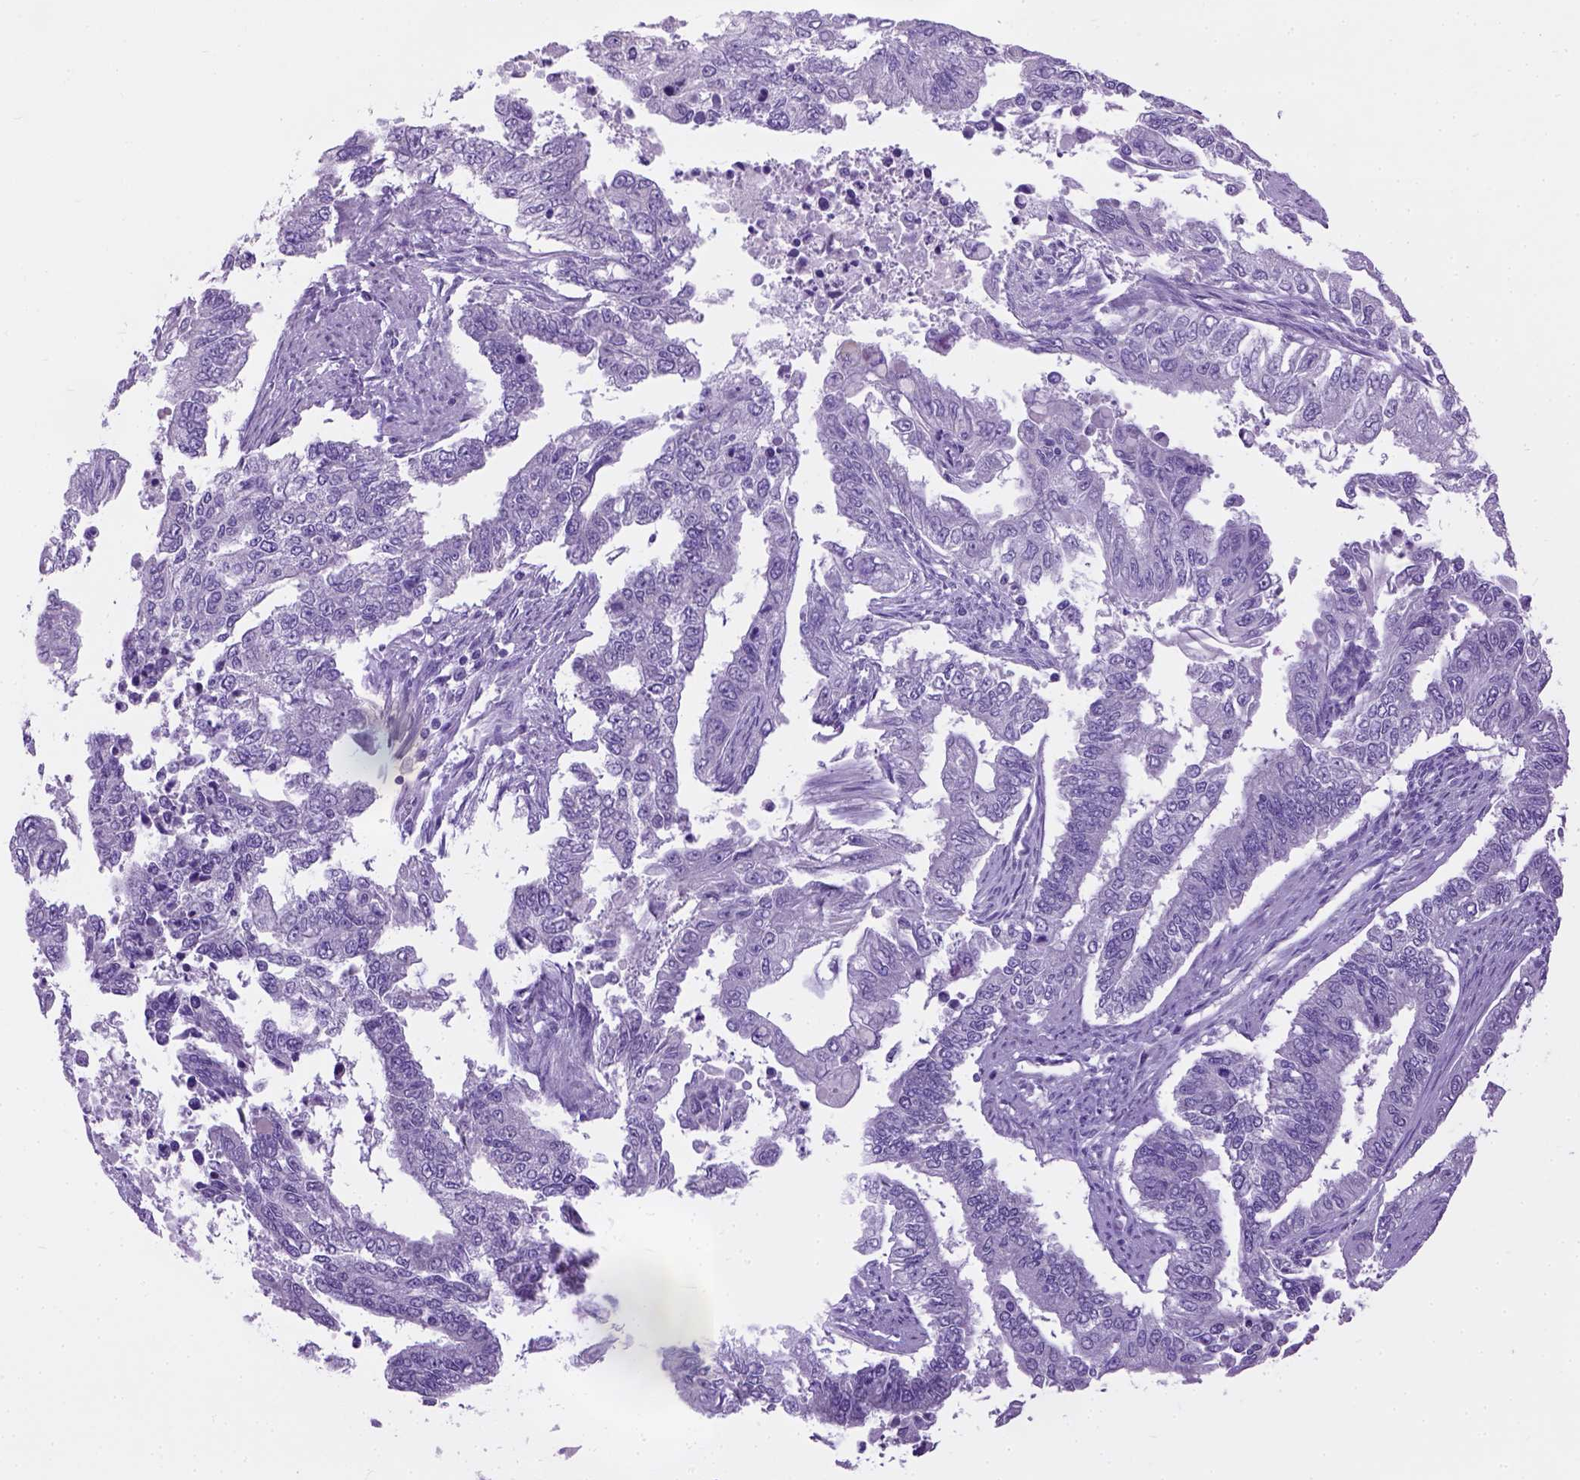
{"staining": {"intensity": "negative", "quantity": "none", "location": "none"}, "tissue": "endometrial cancer", "cell_type": "Tumor cells", "image_type": "cancer", "snomed": [{"axis": "morphology", "description": "Adenocarcinoma, NOS"}, {"axis": "topography", "description": "Uterus"}], "caption": "A high-resolution histopathology image shows immunohistochemistry staining of endometrial cancer, which exhibits no significant expression in tumor cells.", "gene": "CYP24A1", "patient": {"sex": "female", "age": 59}}